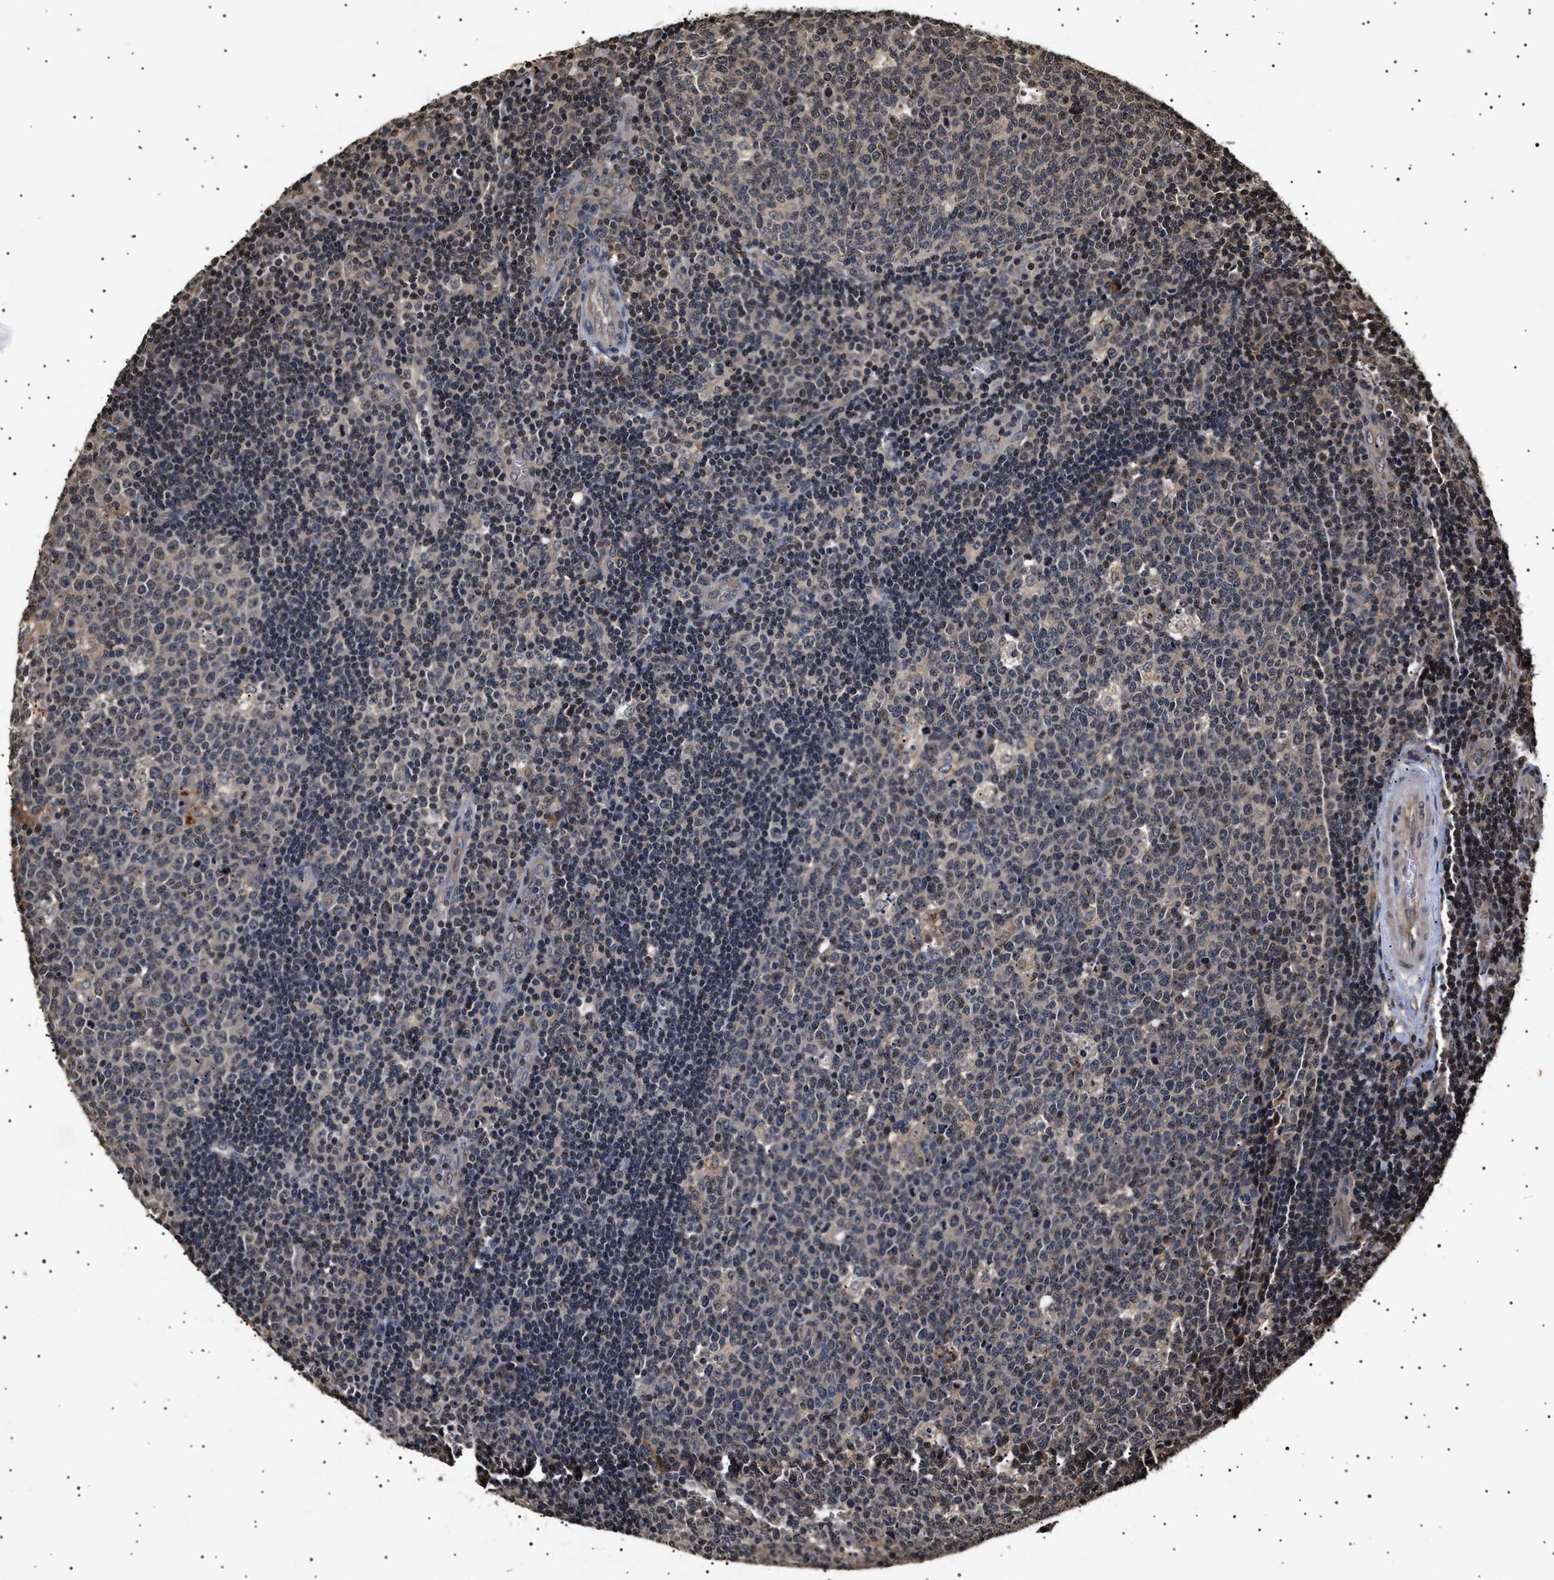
{"staining": {"intensity": "moderate", "quantity": "<25%", "location": "nuclear"}, "tissue": "lymph node", "cell_type": "Germinal center cells", "image_type": "normal", "snomed": [{"axis": "morphology", "description": "Normal tissue, NOS"}, {"axis": "topography", "description": "Lymph node"}, {"axis": "topography", "description": "Salivary gland"}], "caption": "Immunohistochemistry histopathology image of normal lymph node stained for a protein (brown), which displays low levels of moderate nuclear positivity in about <25% of germinal center cells.", "gene": "KIF21A", "patient": {"sex": "male", "age": 8}}